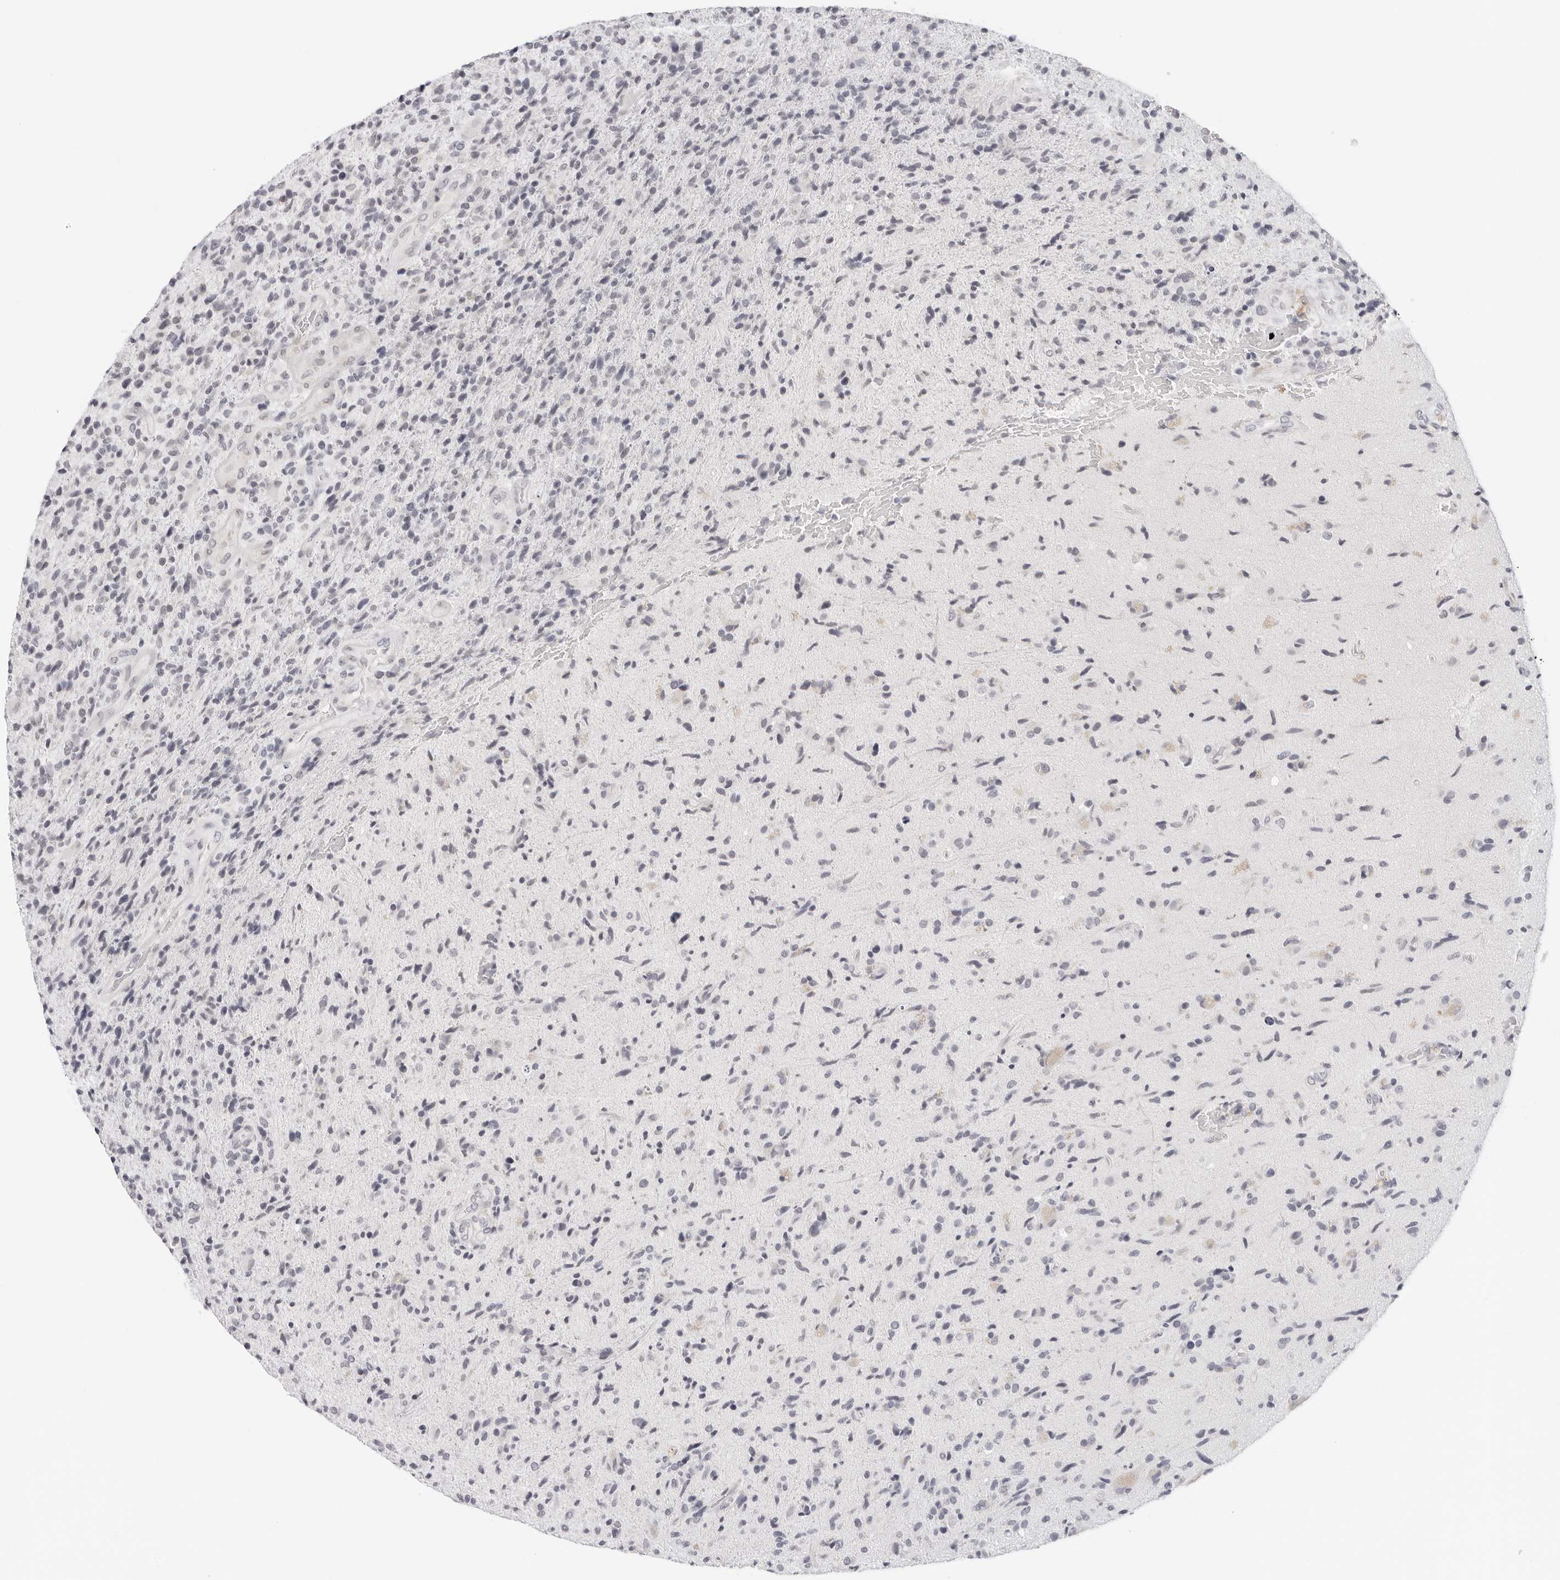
{"staining": {"intensity": "negative", "quantity": "none", "location": "none"}, "tissue": "glioma", "cell_type": "Tumor cells", "image_type": "cancer", "snomed": [{"axis": "morphology", "description": "Glioma, malignant, High grade"}, {"axis": "topography", "description": "Brain"}], "caption": "Immunohistochemistry (IHC) micrograph of malignant high-grade glioma stained for a protein (brown), which reveals no staining in tumor cells.", "gene": "EDN2", "patient": {"sex": "male", "age": 72}}